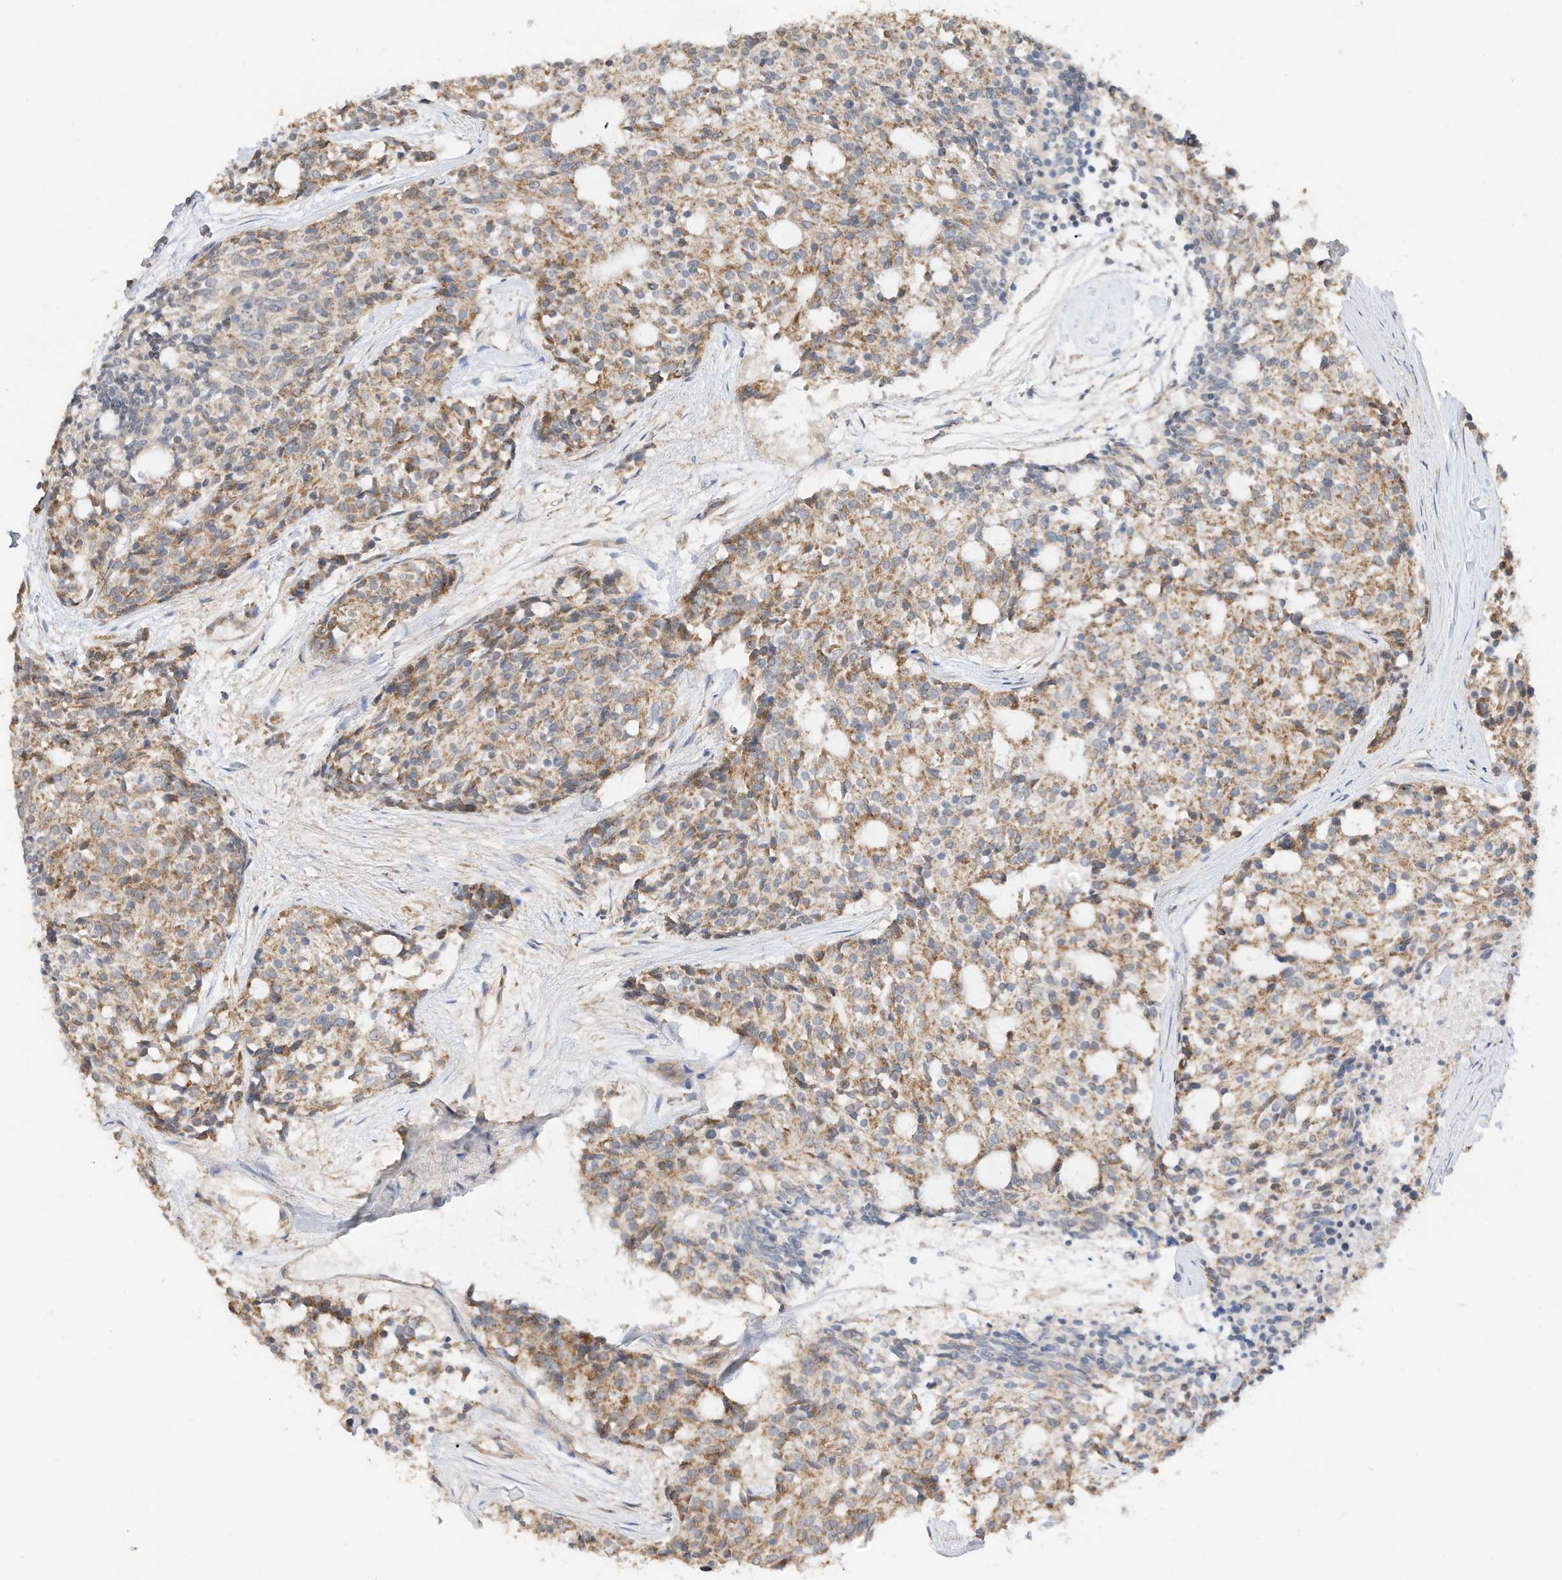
{"staining": {"intensity": "moderate", "quantity": ">75%", "location": "cytoplasmic/membranous"}, "tissue": "carcinoid", "cell_type": "Tumor cells", "image_type": "cancer", "snomed": [{"axis": "morphology", "description": "Carcinoid, malignant, NOS"}, {"axis": "topography", "description": "Pancreas"}], "caption": "Approximately >75% of tumor cells in carcinoid show moderate cytoplasmic/membranous protein expression as visualized by brown immunohistochemical staining.", "gene": "CAGE1", "patient": {"sex": "female", "age": 54}}